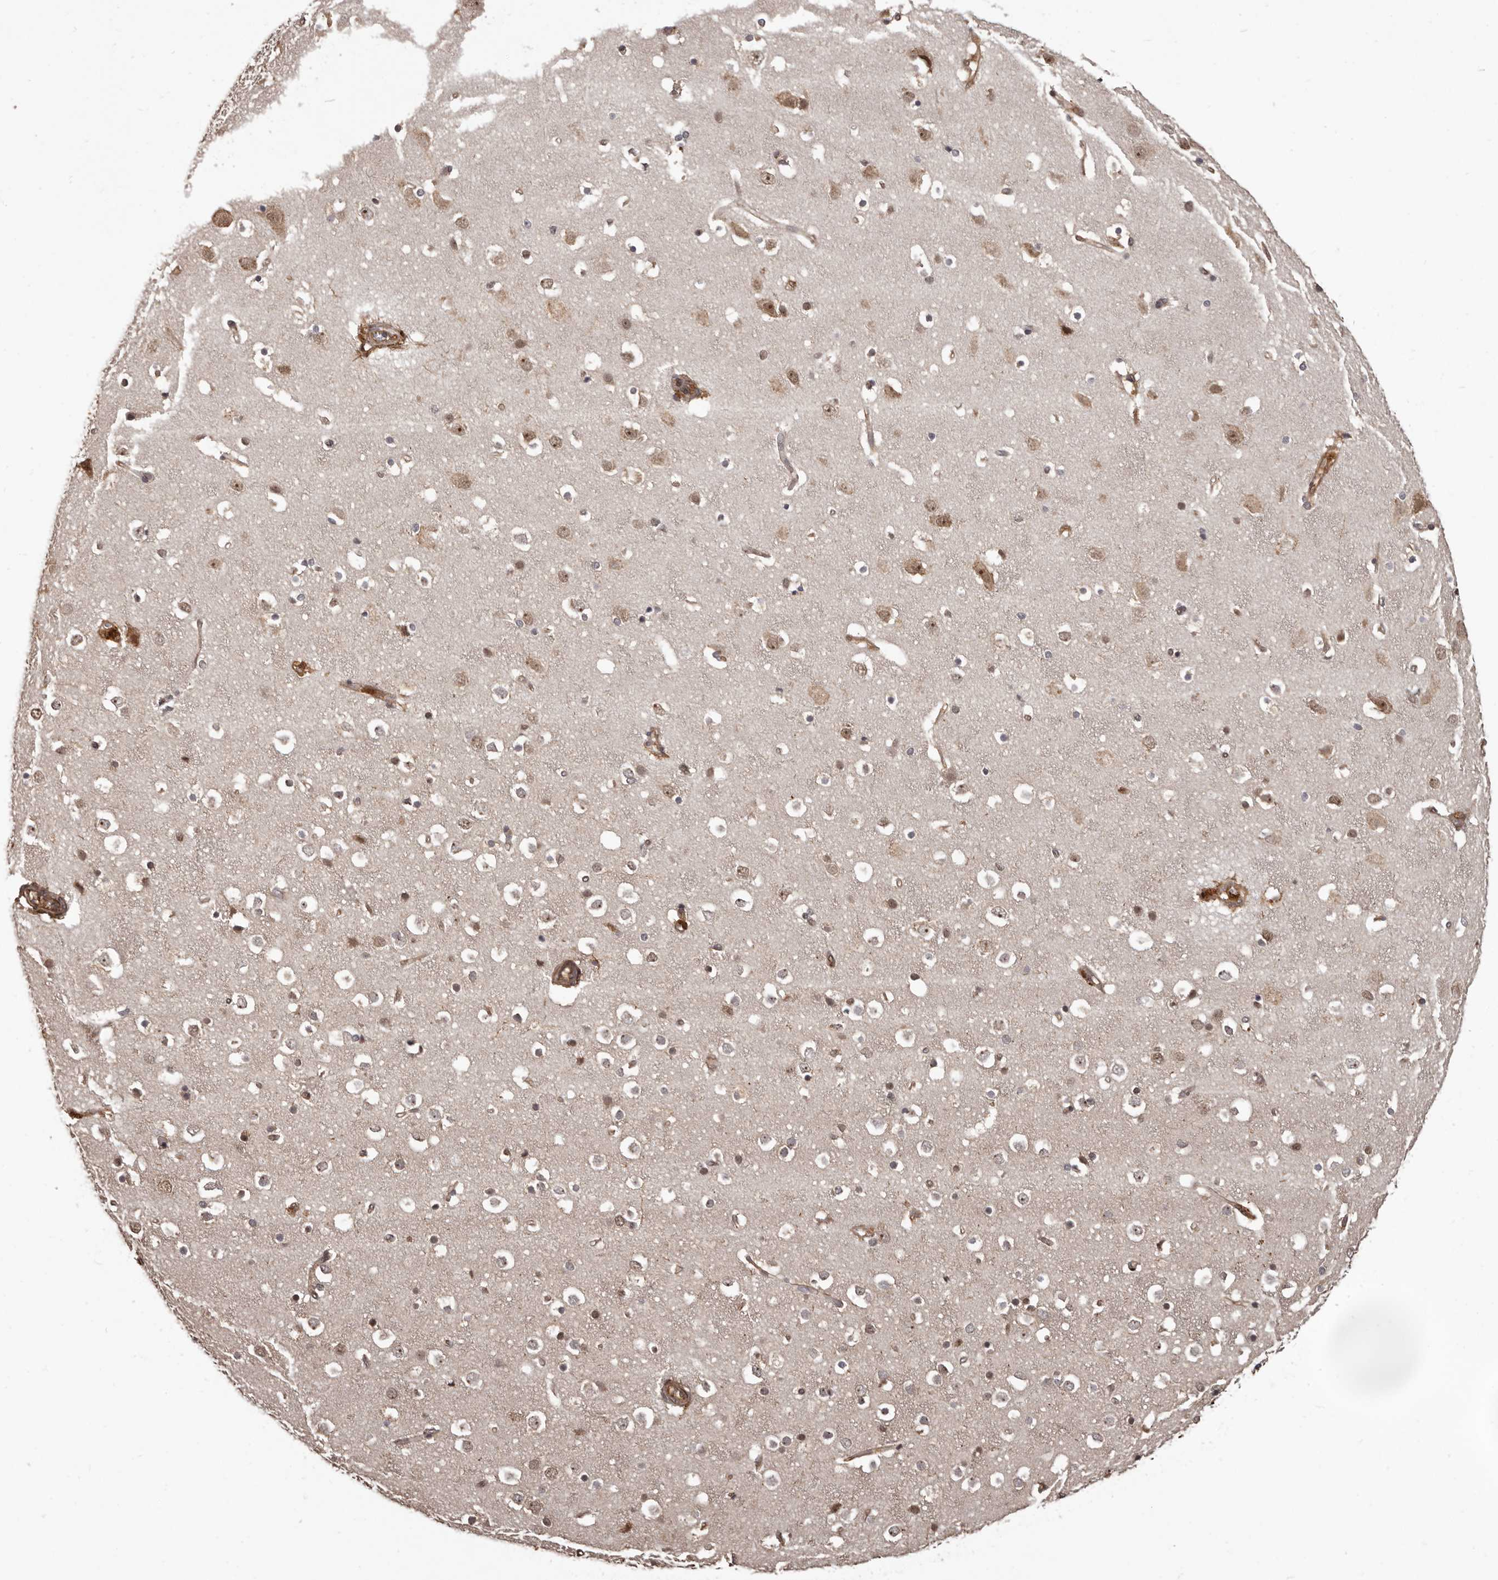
{"staining": {"intensity": "moderate", "quantity": ">75%", "location": "cytoplasmic/membranous"}, "tissue": "cerebral cortex", "cell_type": "Endothelial cells", "image_type": "normal", "snomed": [{"axis": "morphology", "description": "Normal tissue, NOS"}, {"axis": "topography", "description": "Cerebral cortex"}], "caption": "Immunohistochemical staining of unremarkable cerebral cortex demonstrates moderate cytoplasmic/membranous protein expression in approximately >75% of endothelial cells. (brown staining indicates protein expression, while blue staining denotes nuclei).", "gene": "SLITRK6", "patient": {"sex": "male", "age": 54}}